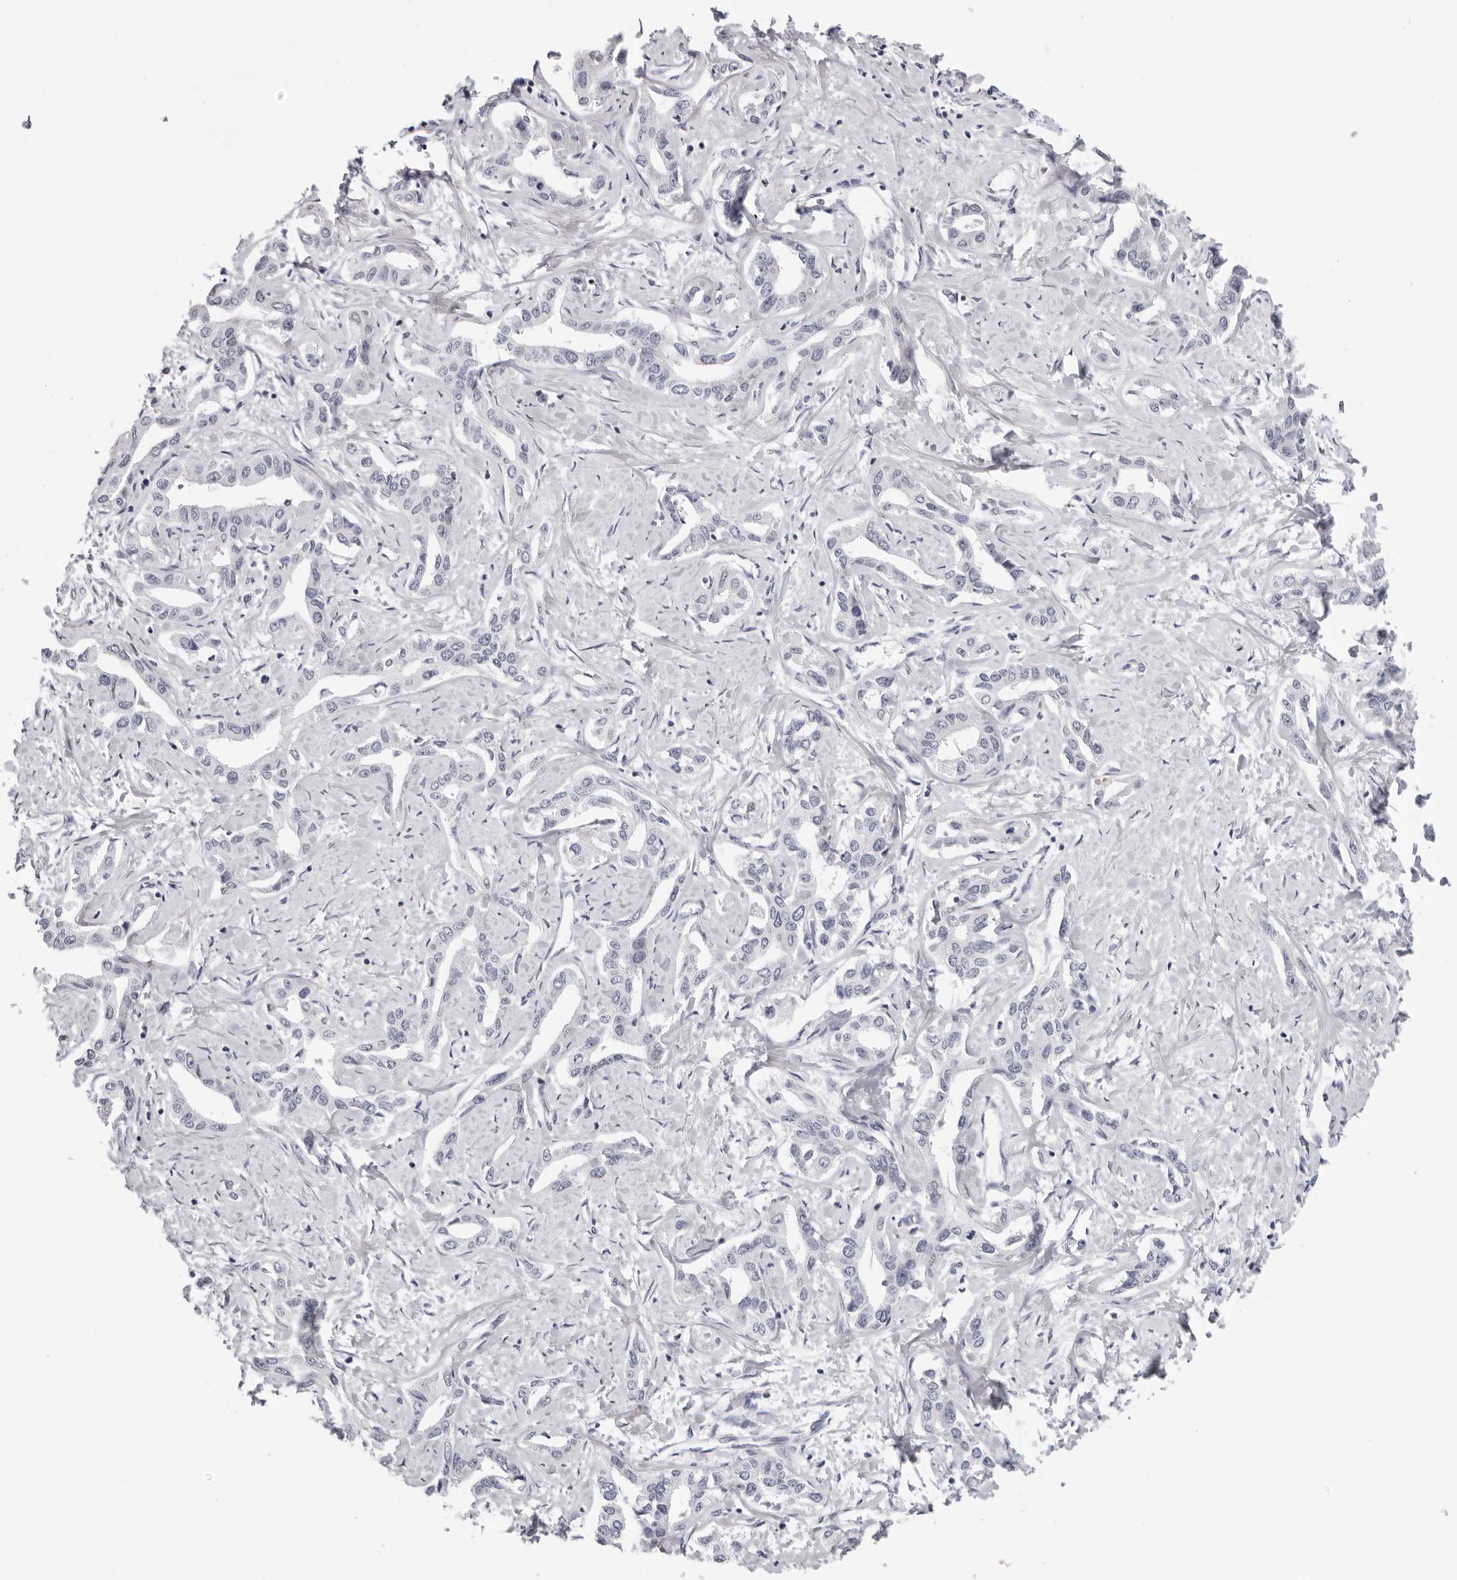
{"staining": {"intensity": "negative", "quantity": "none", "location": "none"}, "tissue": "liver cancer", "cell_type": "Tumor cells", "image_type": "cancer", "snomed": [{"axis": "morphology", "description": "Cholangiocarcinoma"}, {"axis": "topography", "description": "Liver"}], "caption": "Immunohistochemistry (IHC) micrograph of neoplastic tissue: cholangiocarcinoma (liver) stained with DAB (3,3'-diaminobenzidine) demonstrates no significant protein positivity in tumor cells.", "gene": "PRUNE1", "patient": {"sex": "male", "age": 59}}